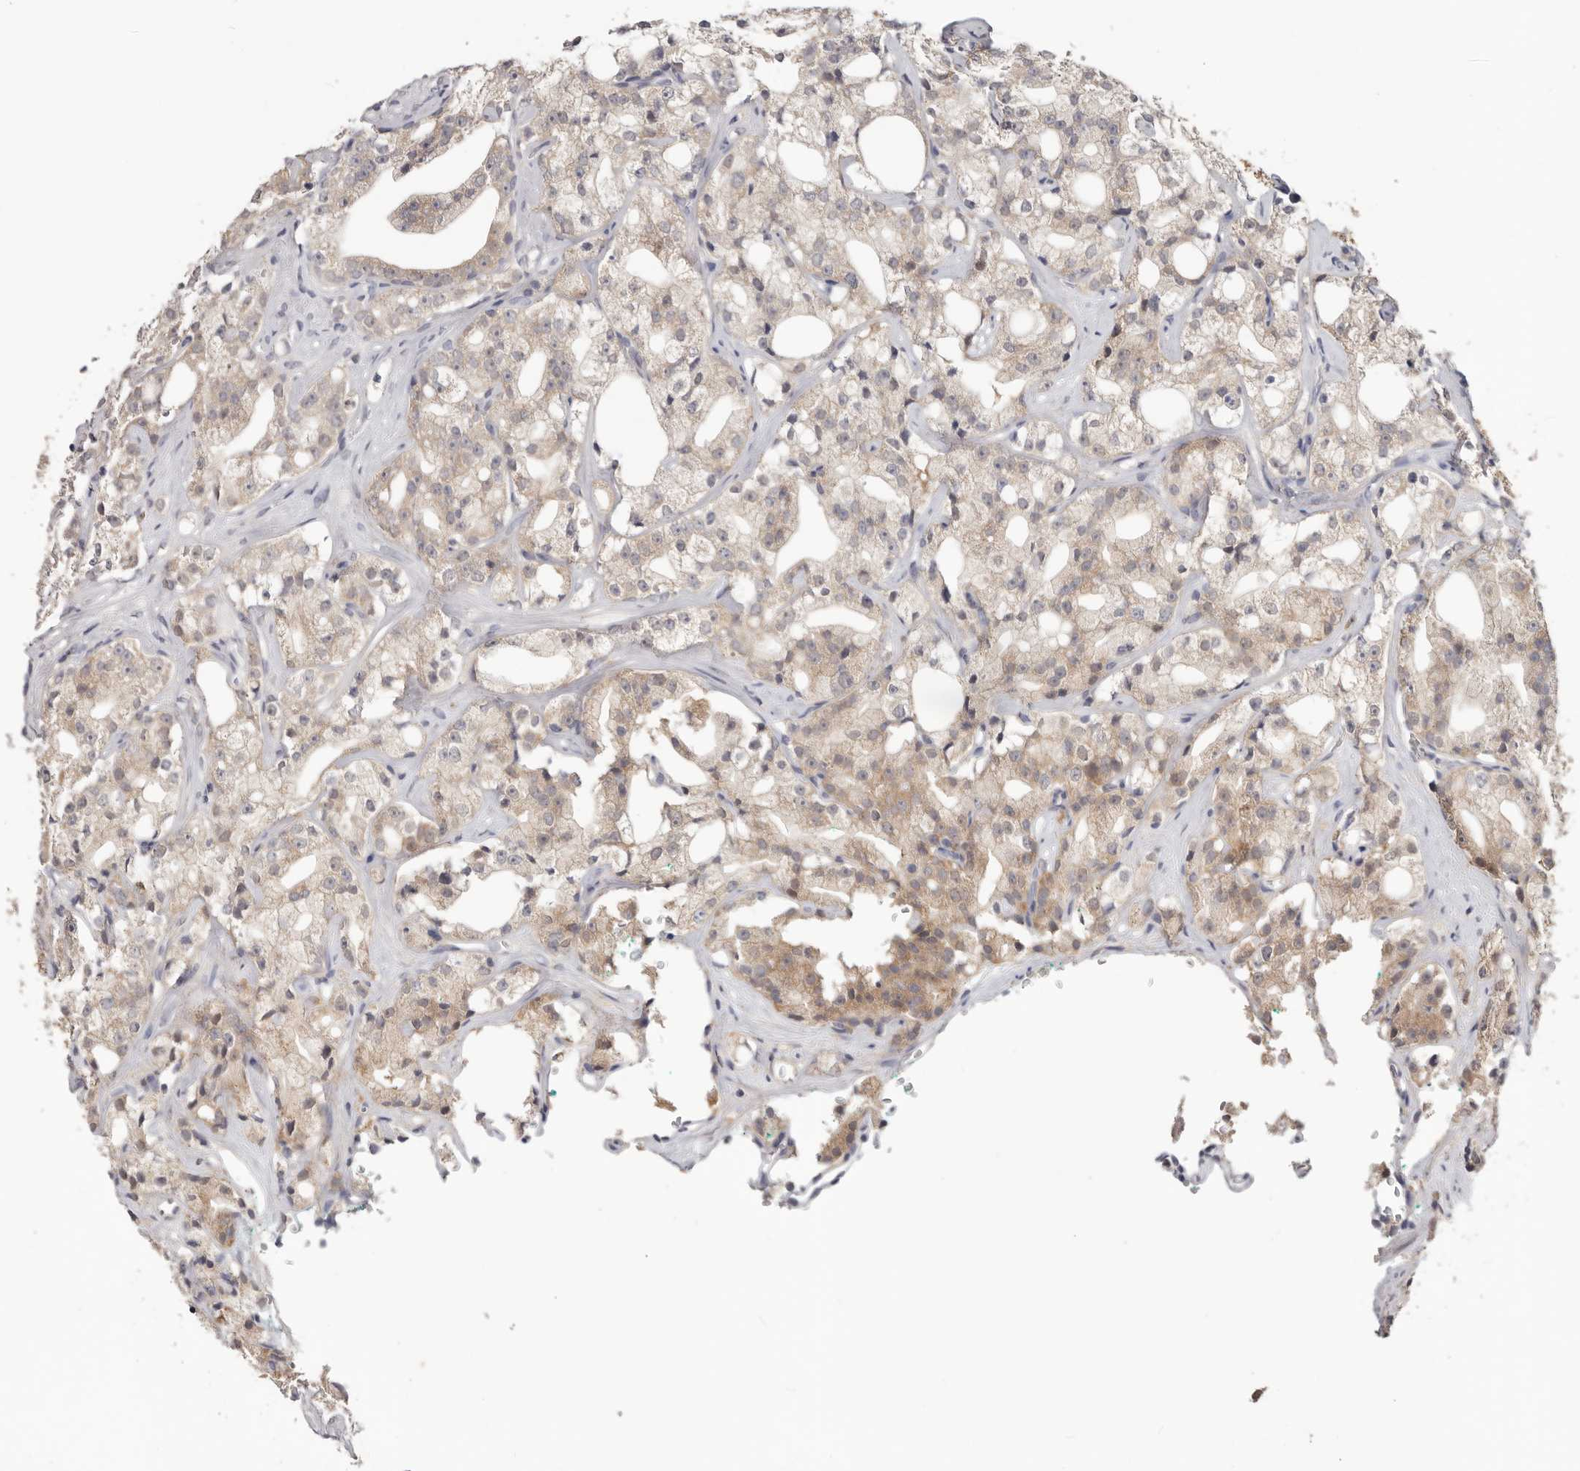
{"staining": {"intensity": "weak", "quantity": "<25%", "location": "cytoplasmic/membranous"}, "tissue": "prostate cancer", "cell_type": "Tumor cells", "image_type": "cancer", "snomed": [{"axis": "morphology", "description": "Adenocarcinoma, High grade"}, {"axis": "topography", "description": "Prostate"}], "caption": "An image of prostate cancer stained for a protein shows no brown staining in tumor cells. Brightfield microscopy of immunohistochemistry stained with DAB (brown) and hematoxylin (blue), captured at high magnification.", "gene": "WDR77", "patient": {"sex": "male", "age": 64}}